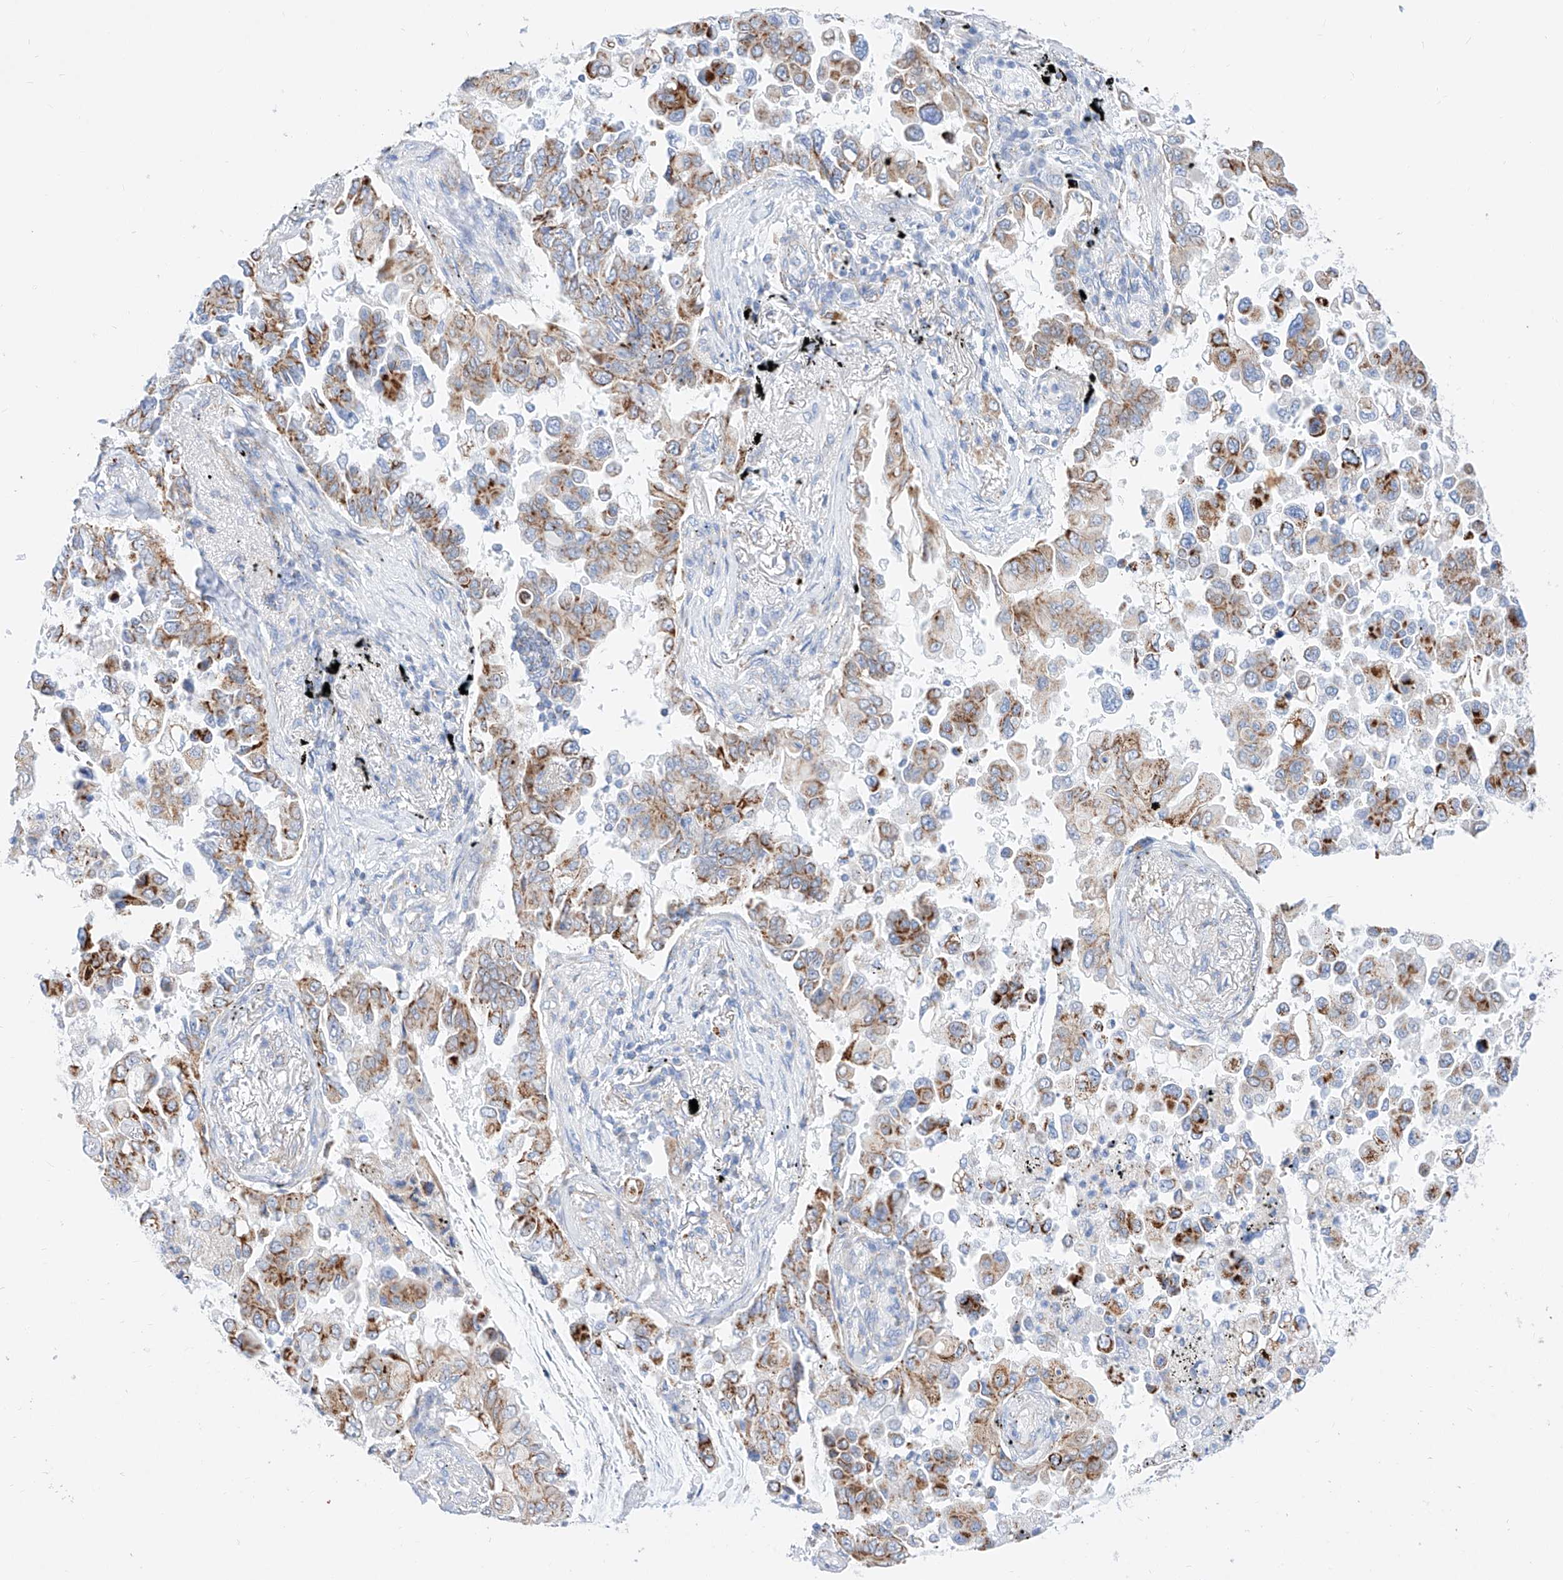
{"staining": {"intensity": "moderate", "quantity": ">75%", "location": "cytoplasmic/membranous"}, "tissue": "lung cancer", "cell_type": "Tumor cells", "image_type": "cancer", "snomed": [{"axis": "morphology", "description": "Adenocarcinoma, NOS"}, {"axis": "topography", "description": "Lung"}], "caption": "Protein expression analysis of lung cancer (adenocarcinoma) reveals moderate cytoplasmic/membranous positivity in approximately >75% of tumor cells.", "gene": "C6orf62", "patient": {"sex": "female", "age": 67}}